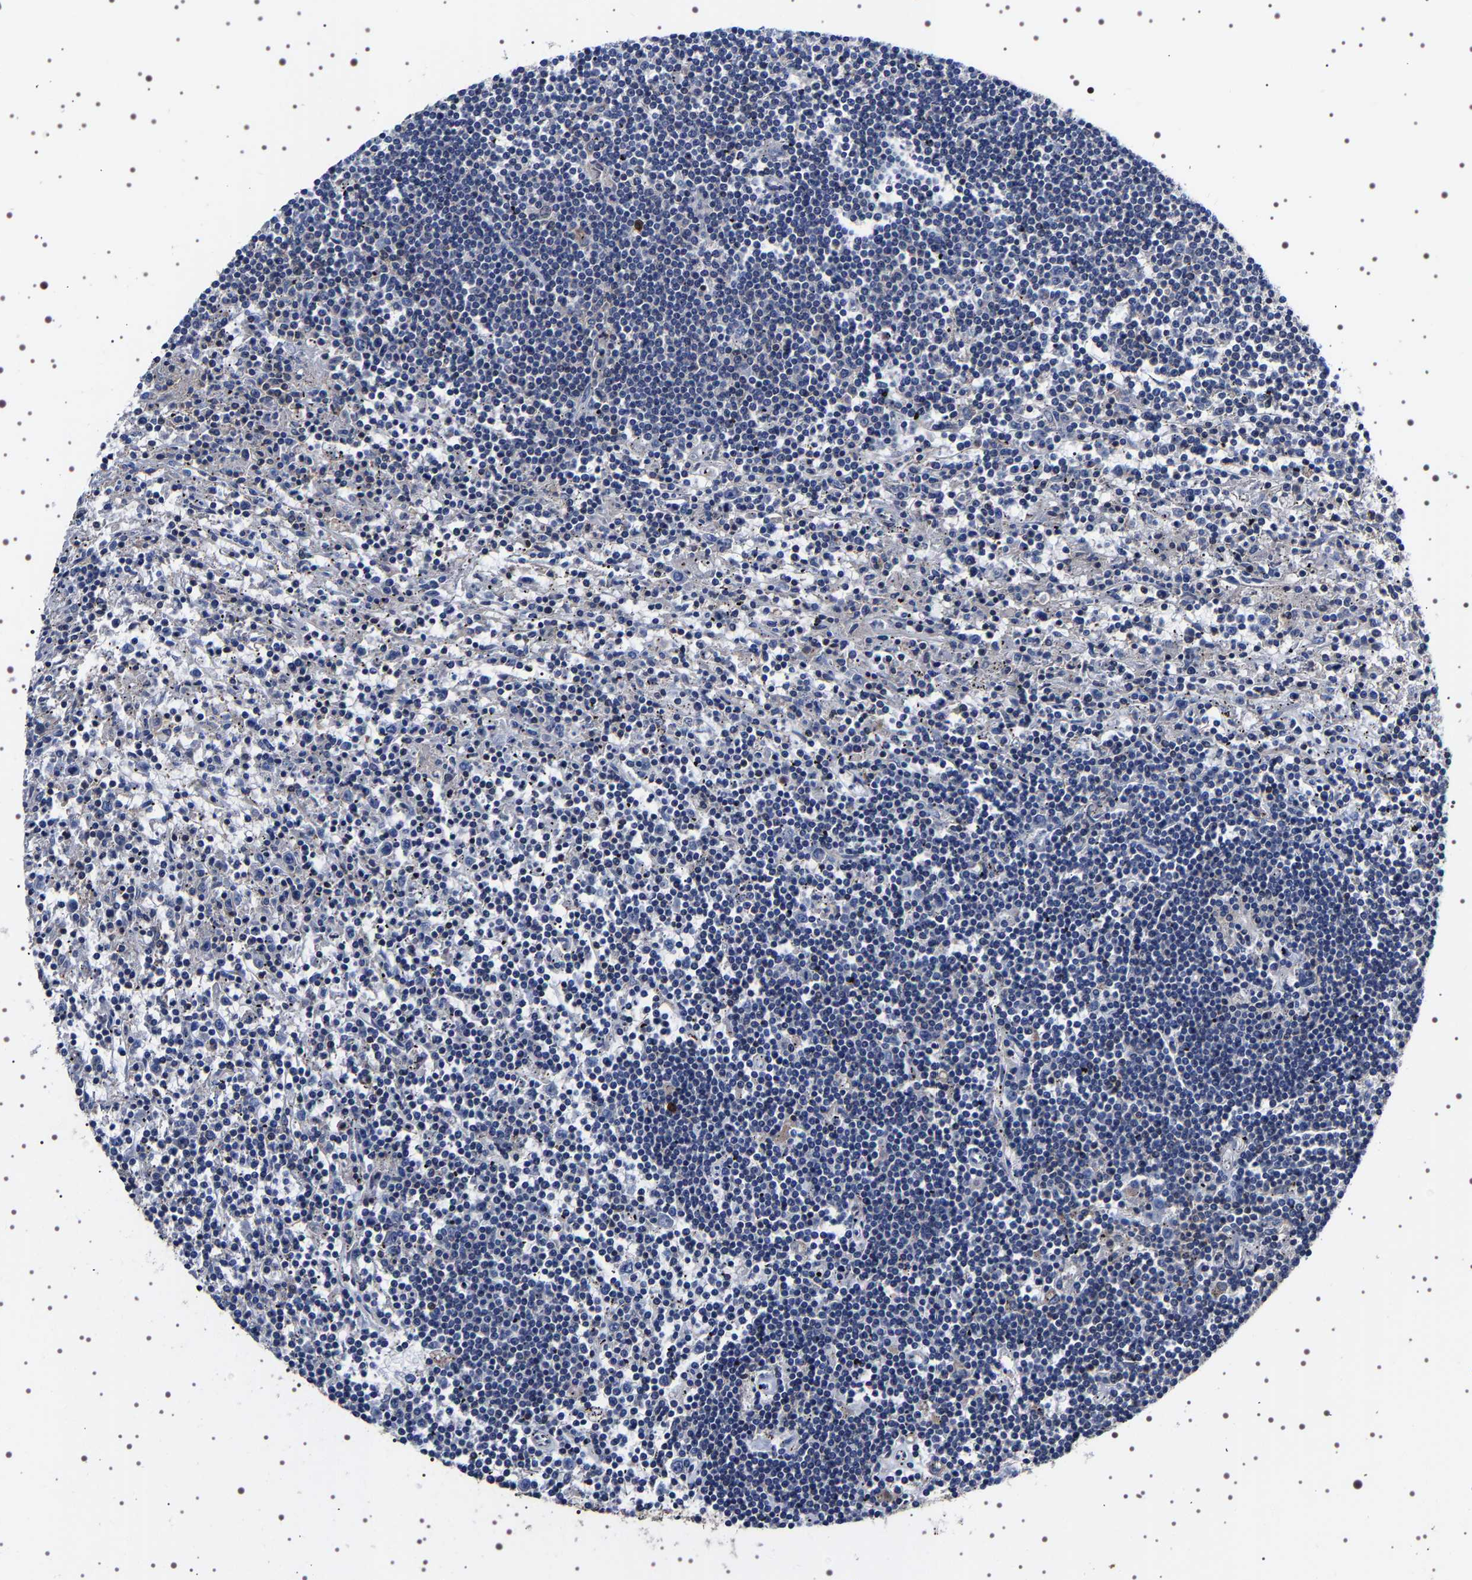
{"staining": {"intensity": "negative", "quantity": "none", "location": "none"}, "tissue": "lymphoma", "cell_type": "Tumor cells", "image_type": "cancer", "snomed": [{"axis": "morphology", "description": "Malignant lymphoma, non-Hodgkin's type, Low grade"}, {"axis": "topography", "description": "Spleen"}], "caption": "DAB (3,3'-diaminobenzidine) immunohistochemical staining of human lymphoma displays no significant positivity in tumor cells.", "gene": "WDR1", "patient": {"sex": "male", "age": 76}}